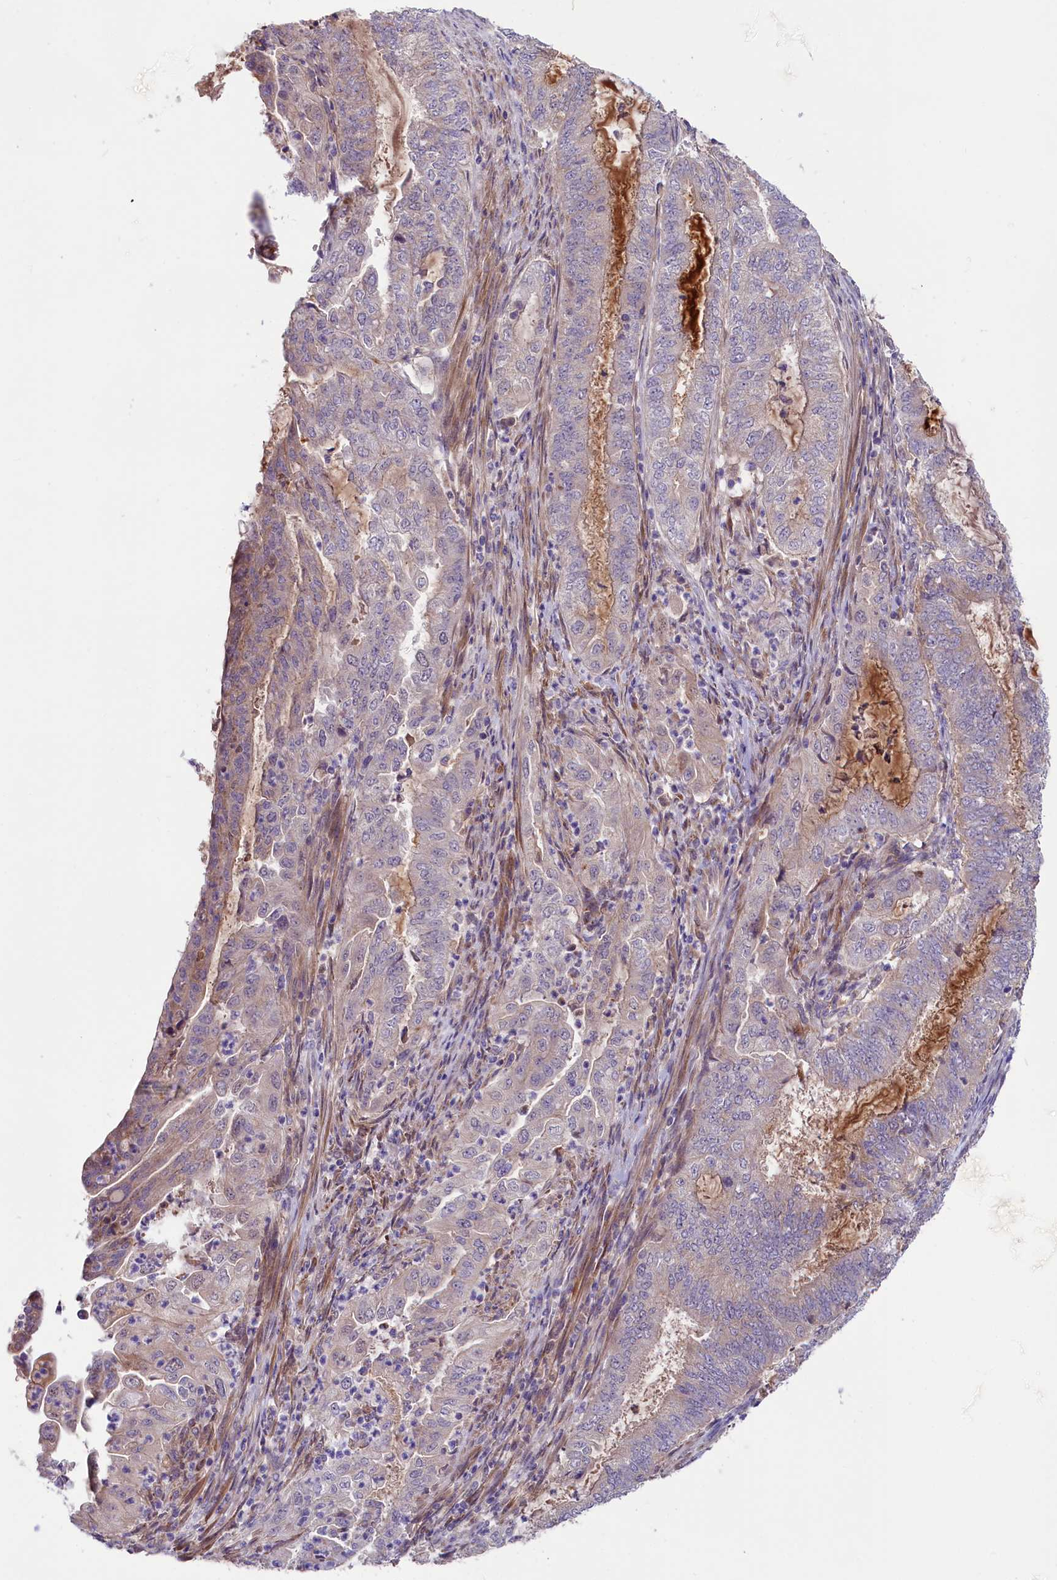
{"staining": {"intensity": "negative", "quantity": "none", "location": "none"}, "tissue": "endometrial cancer", "cell_type": "Tumor cells", "image_type": "cancer", "snomed": [{"axis": "morphology", "description": "Adenocarcinoma, NOS"}, {"axis": "topography", "description": "Endometrium"}], "caption": "Adenocarcinoma (endometrial) was stained to show a protein in brown. There is no significant staining in tumor cells.", "gene": "COG8", "patient": {"sex": "female", "age": 51}}